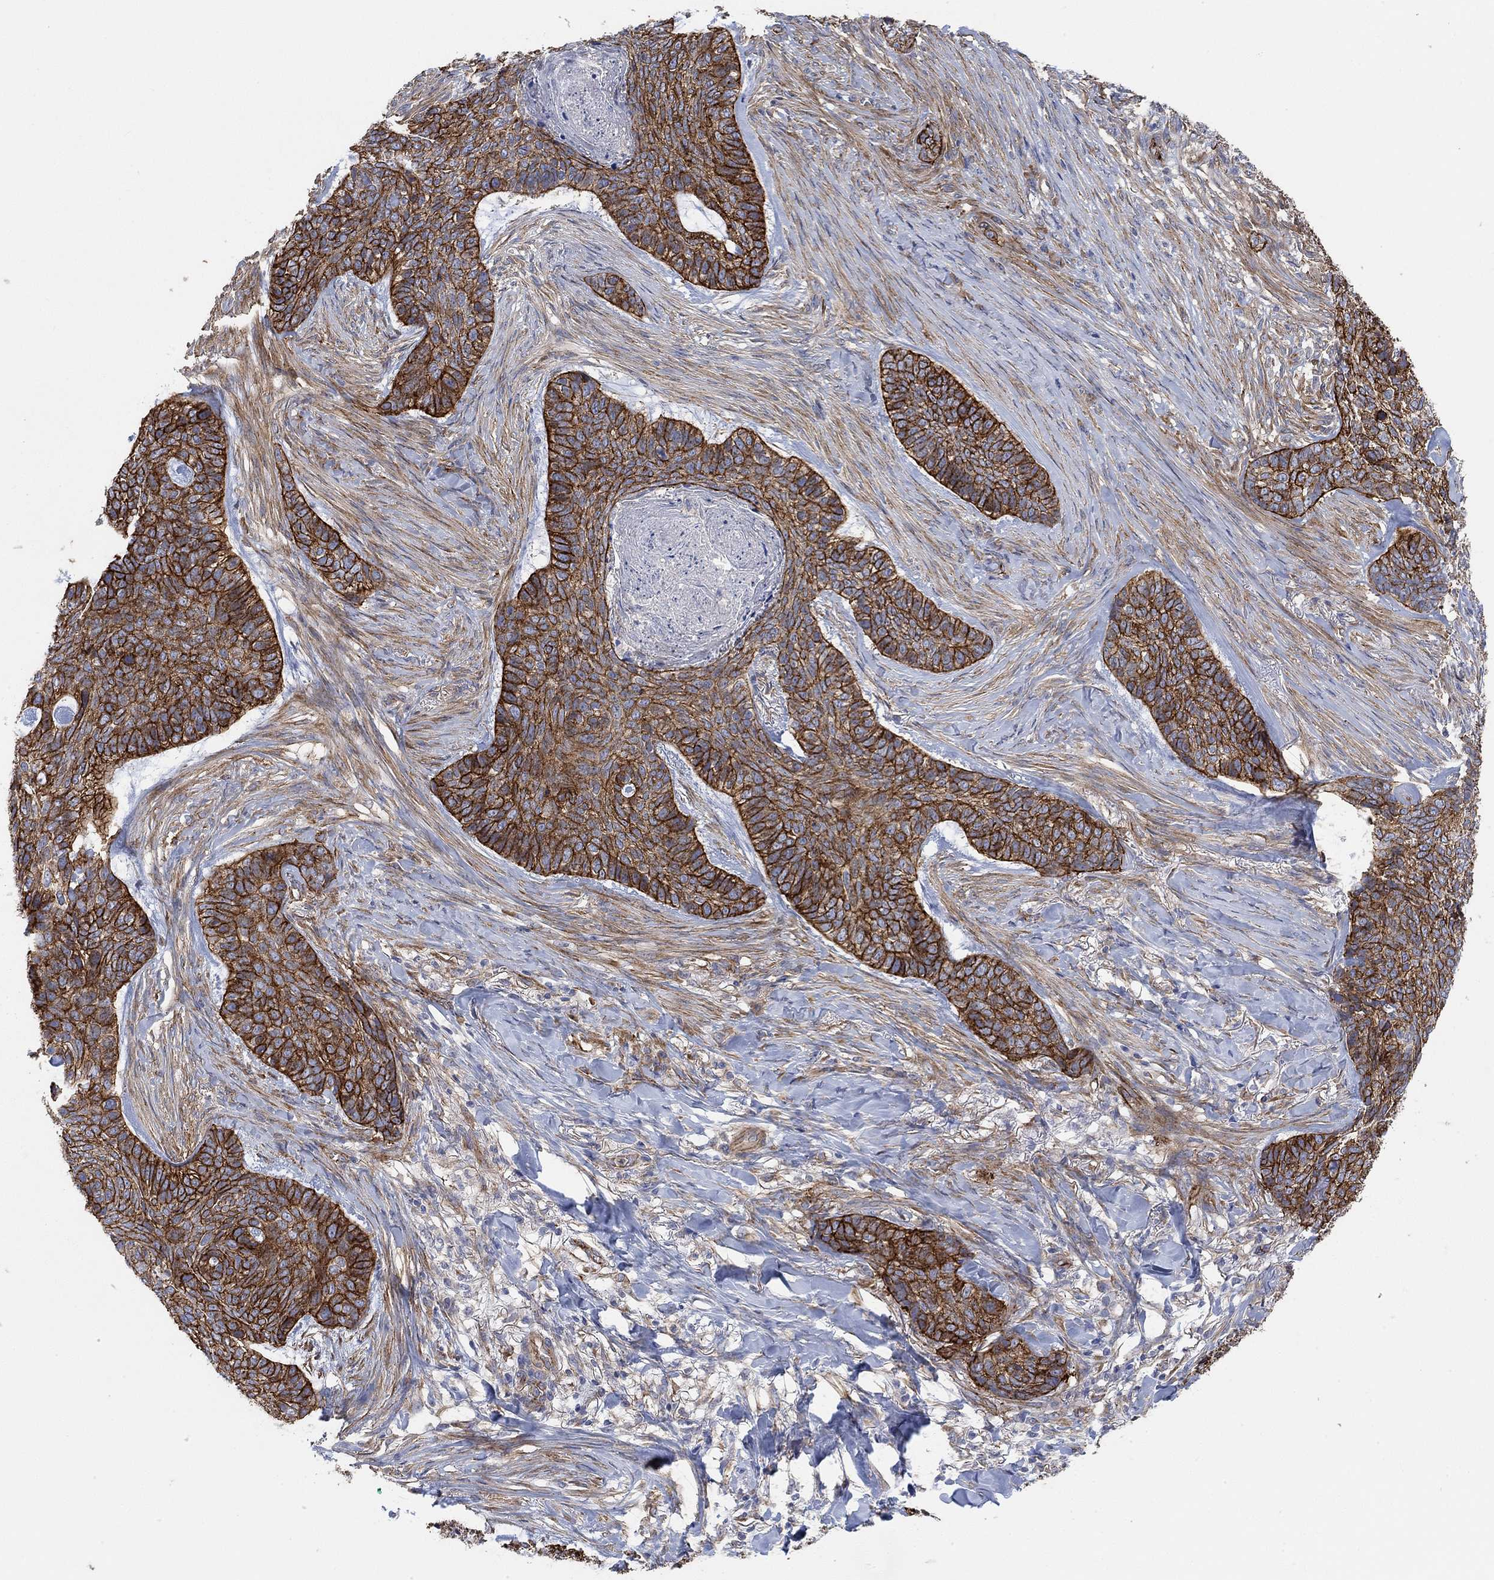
{"staining": {"intensity": "strong", "quantity": ">75%", "location": "cytoplasmic/membranous"}, "tissue": "skin cancer", "cell_type": "Tumor cells", "image_type": "cancer", "snomed": [{"axis": "morphology", "description": "Basal cell carcinoma"}, {"axis": "topography", "description": "Skin"}], "caption": "Skin cancer (basal cell carcinoma) stained for a protein (brown) displays strong cytoplasmic/membranous positive positivity in approximately >75% of tumor cells.", "gene": "SYT16", "patient": {"sex": "female", "age": 69}}